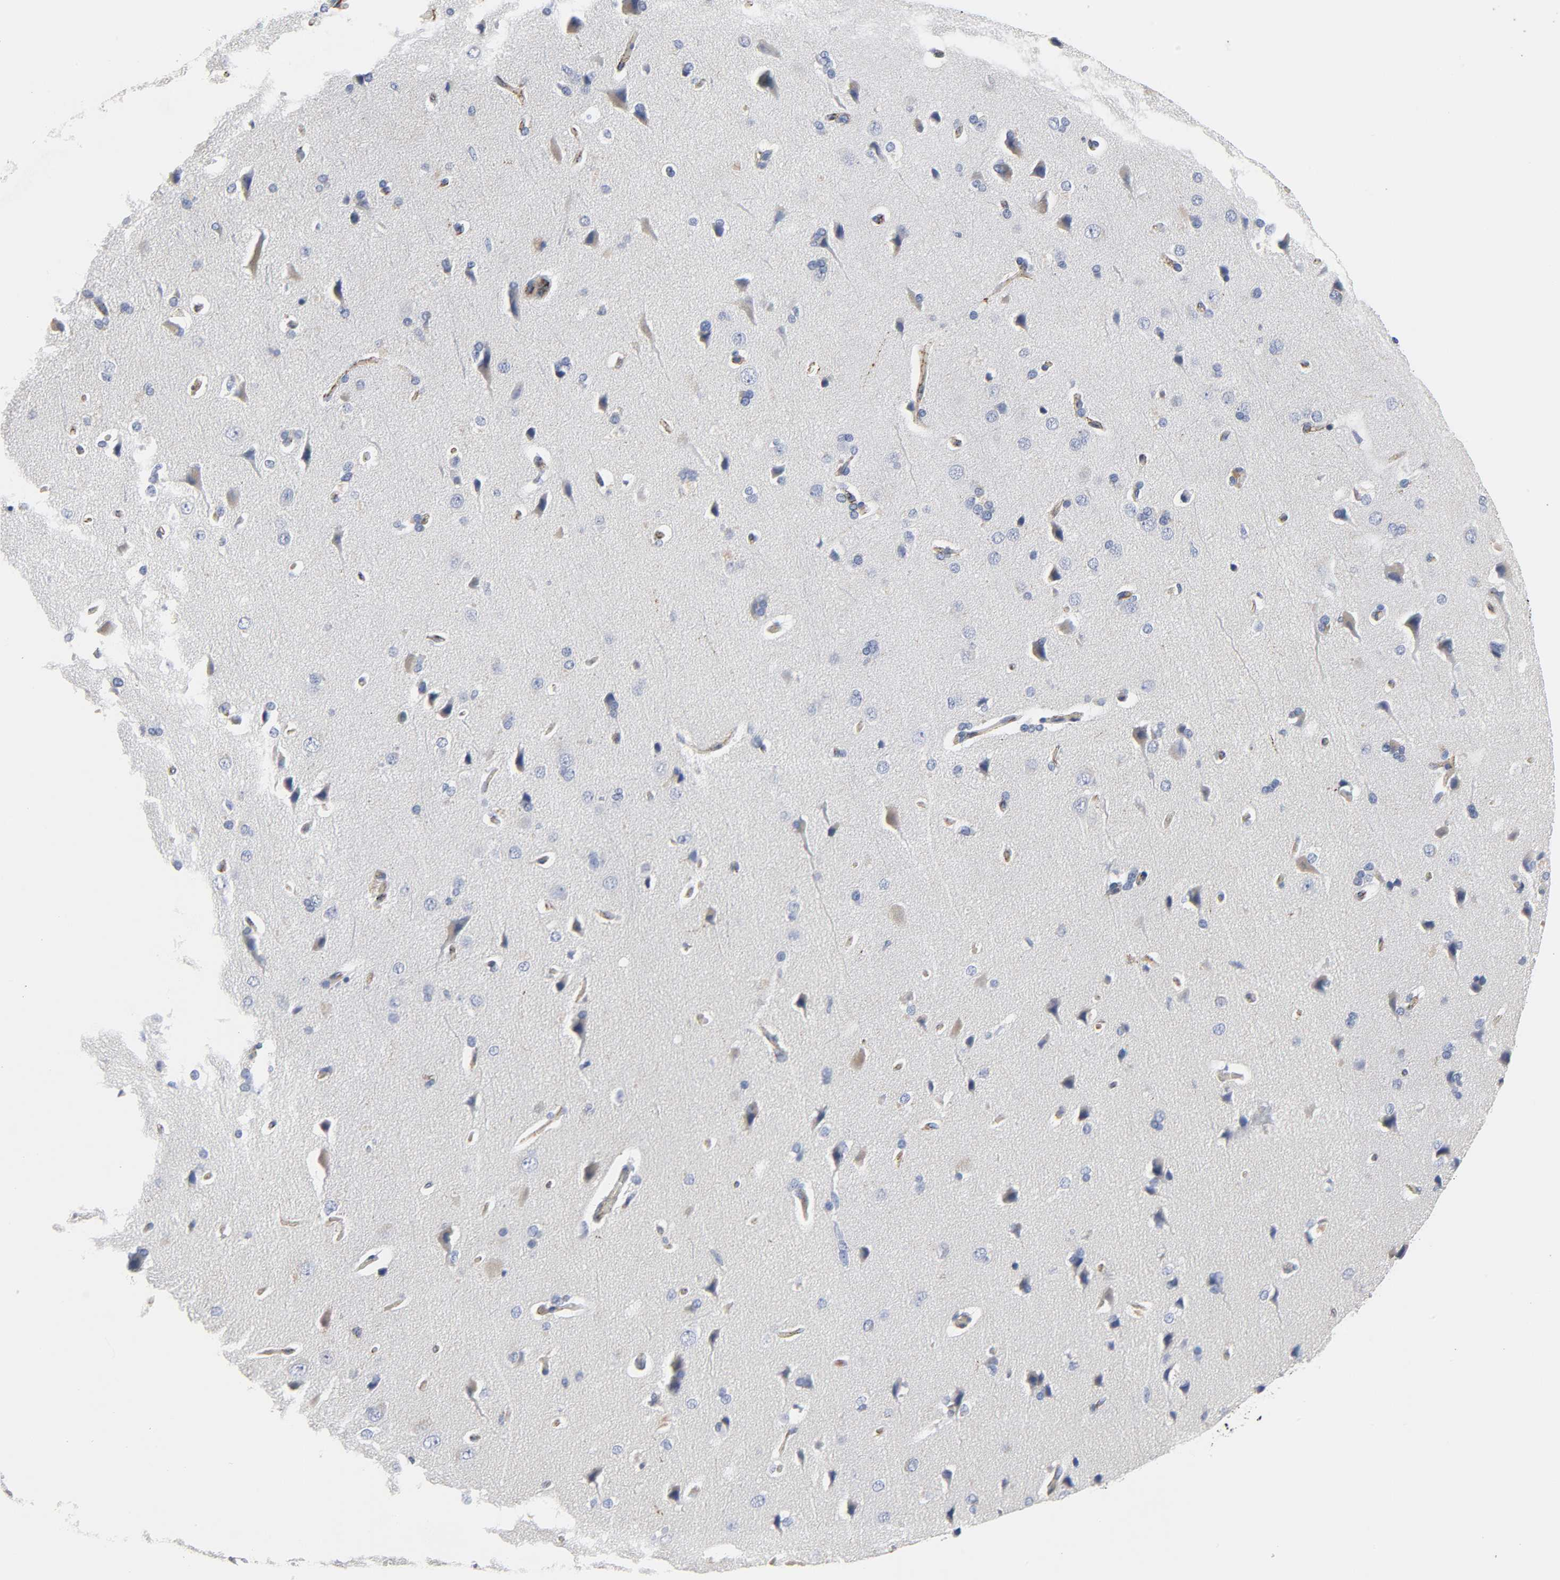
{"staining": {"intensity": "moderate", "quantity": "25%-75%", "location": "cytoplasmic/membranous"}, "tissue": "cerebral cortex", "cell_type": "Endothelial cells", "image_type": "normal", "snomed": [{"axis": "morphology", "description": "Normal tissue, NOS"}, {"axis": "topography", "description": "Cerebral cortex"}], "caption": "IHC image of benign cerebral cortex stained for a protein (brown), which reveals medium levels of moderate cytoplasmic/membranous staining in about 25%-75% of endothelial cells.", "gene": "PECAM1", "patient": {"sex": "male", "age": 62}}